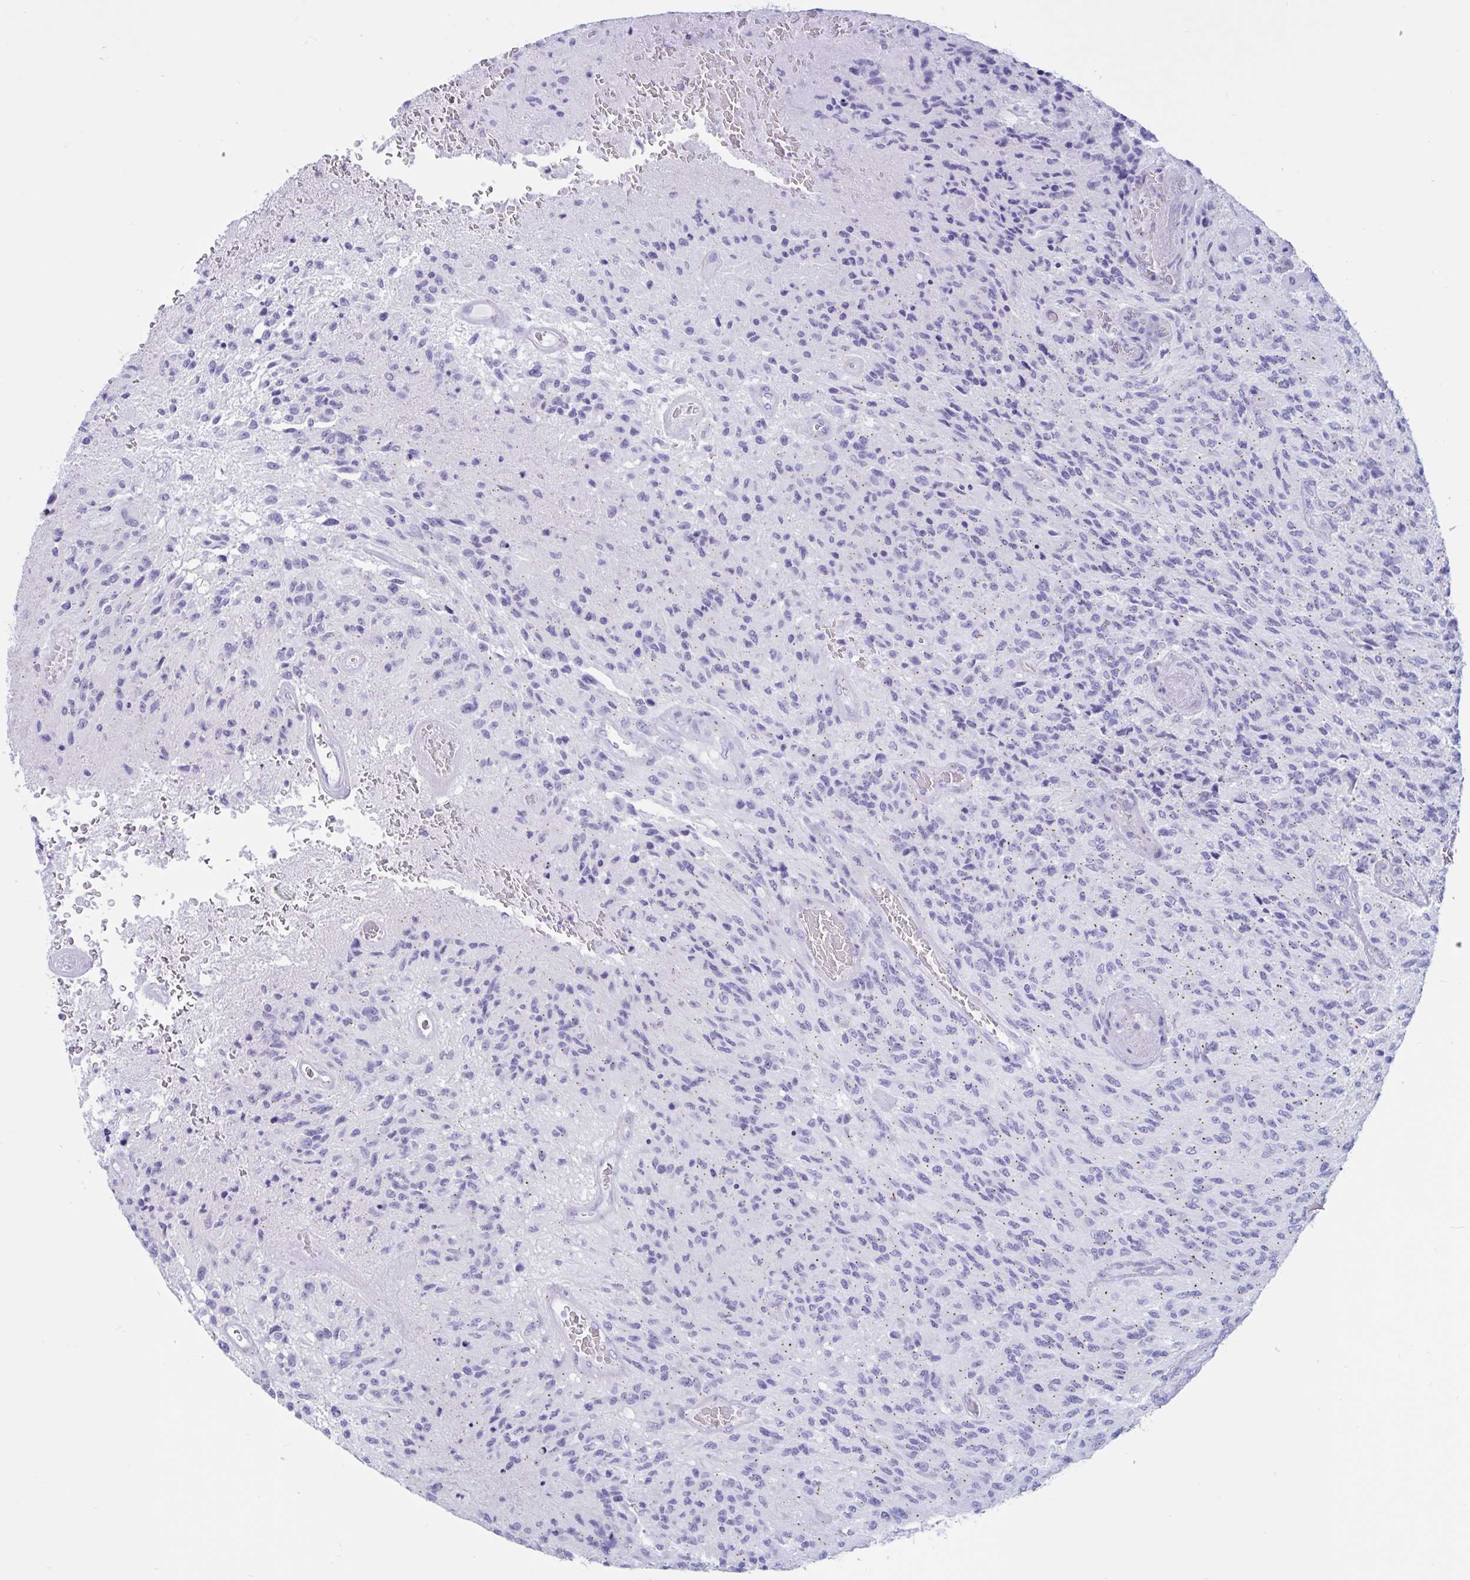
{"staining": {"intensity": "negative", "quantity": "none", "location": "none"}, "tissue": "glioma", "cell_type": "Tumor cells", "image_type": "cancer", "snomed": [{"axis": "morphology", "description": "Normal tissue, NOS"}, {"axis": "morphology", "description": "Glioma, malignant, High grade"}, {"axis": "topography", "description": "Cerebral cortex"}], "caption": "The immunohistochemistry (IHC) image has no significant expression in tumor cells of glioma tissue.", "gene": "RNASE3", "patient": {"sex": "male", "age": 56}}